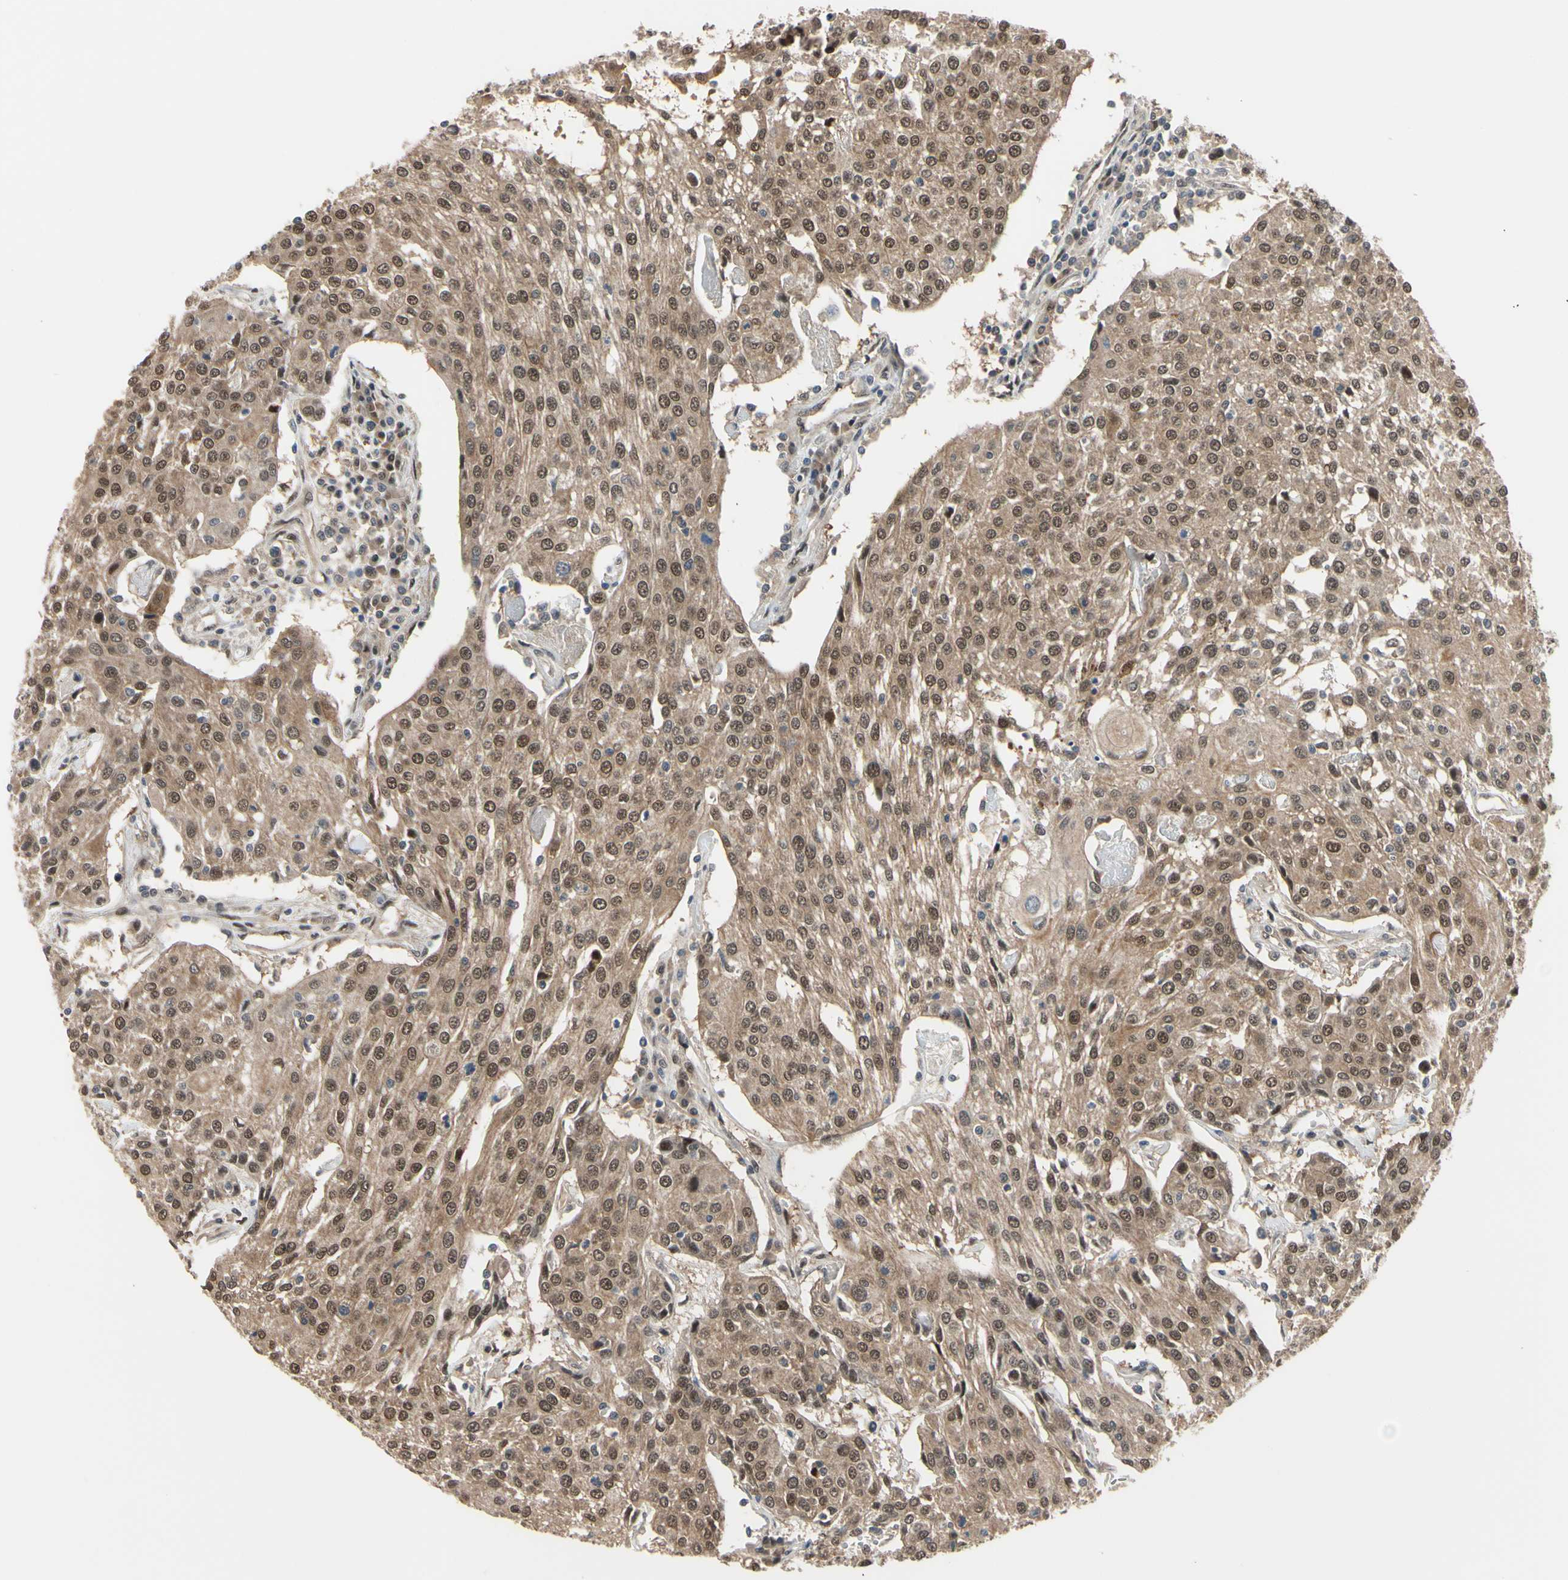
{"staining": {"intensity": "moderate", "quantity": ">75%", "location": "cytoplasmic/membranous,nuclear"}, "tissue": "urothelial cancer", "cell_type": "Tumor cells", "image_type": "cancer", "snomed": [{"axis": "morphology", "description": "Urothelial carcinoma, High grade"}, {"axis": "topography", "description": "Urinary bladder"}], "caption": "Immunohistochemistry (IHC) micrograph of neoplastic tissue: urothelial carcinoma (high-grade) stained using immunohistochemistry (IHC) shows medium levels of moderate protein expression localized specifically in the cytoplasmic/membranous and nuclear of tumor cells, appearing as a cytoplasmic/membranous and nuclear brown color.", "gene": "HSPA4", "patient": {"sex": "female", "age": 85}}